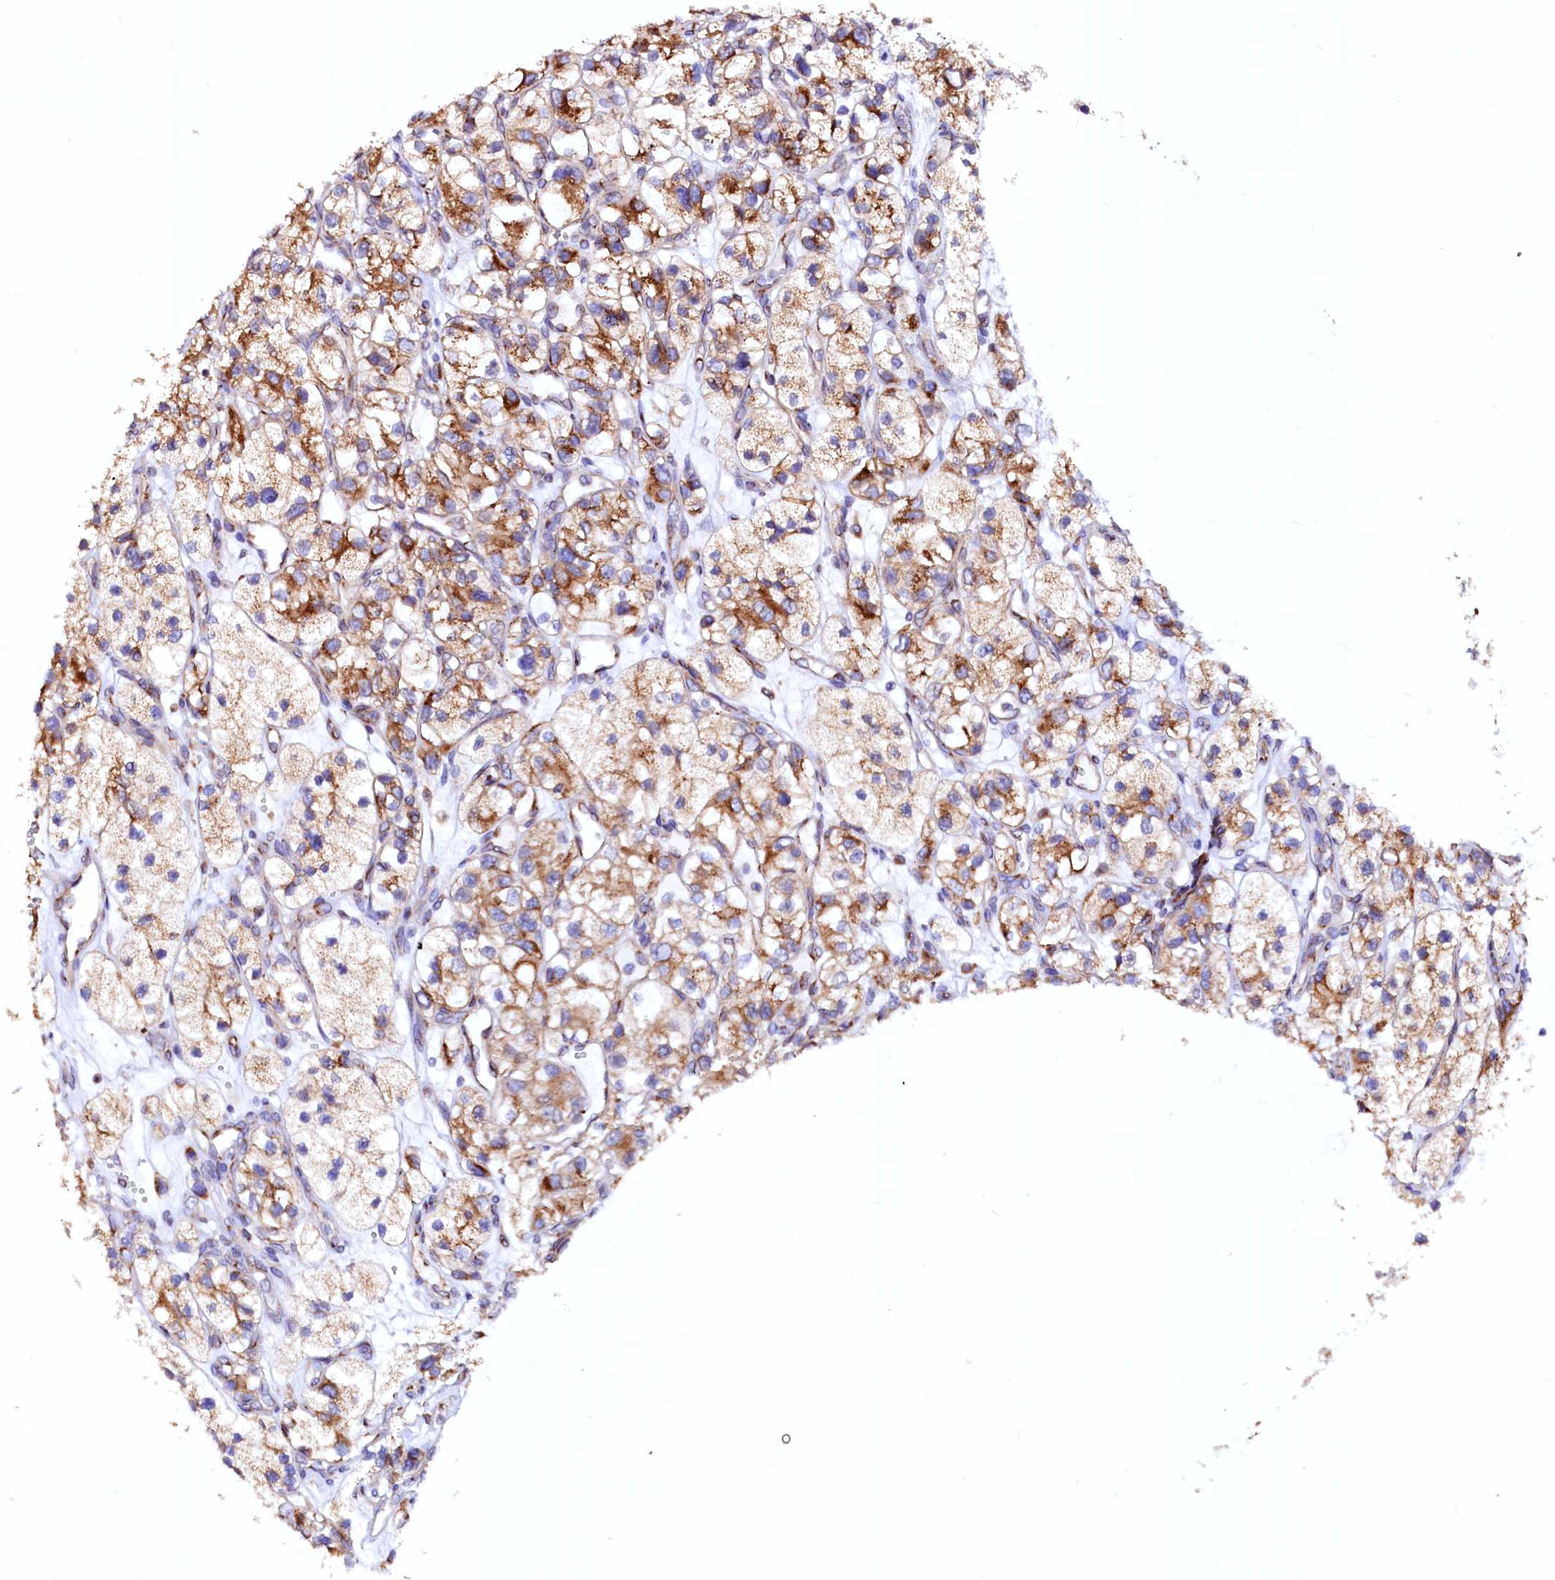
{"staining": {"intensity": "moderate", "quantity": "25%-75%", "location": "cytoplasmic/membranous"}, "tissue": "renal cancer", "cell_type": "Tumor cells", "image_type": "cancer", "snomed": [{"axis": "morphology", "description": "Adenocarcinoma, NOS"}, {"axis": "topography", "description": "Kidney"}], "caption": "Immunohistochemical staining of adenocarcinoma (renal) displays medium levels of moderate cytoplasmic/membranous protein staining in about 25%-75% of tumor cells. The protein is shown in brown color, while the nuclei are stained blue.", "gene": "LMAN1", "patient": {"sex": "female", "age": 57}}